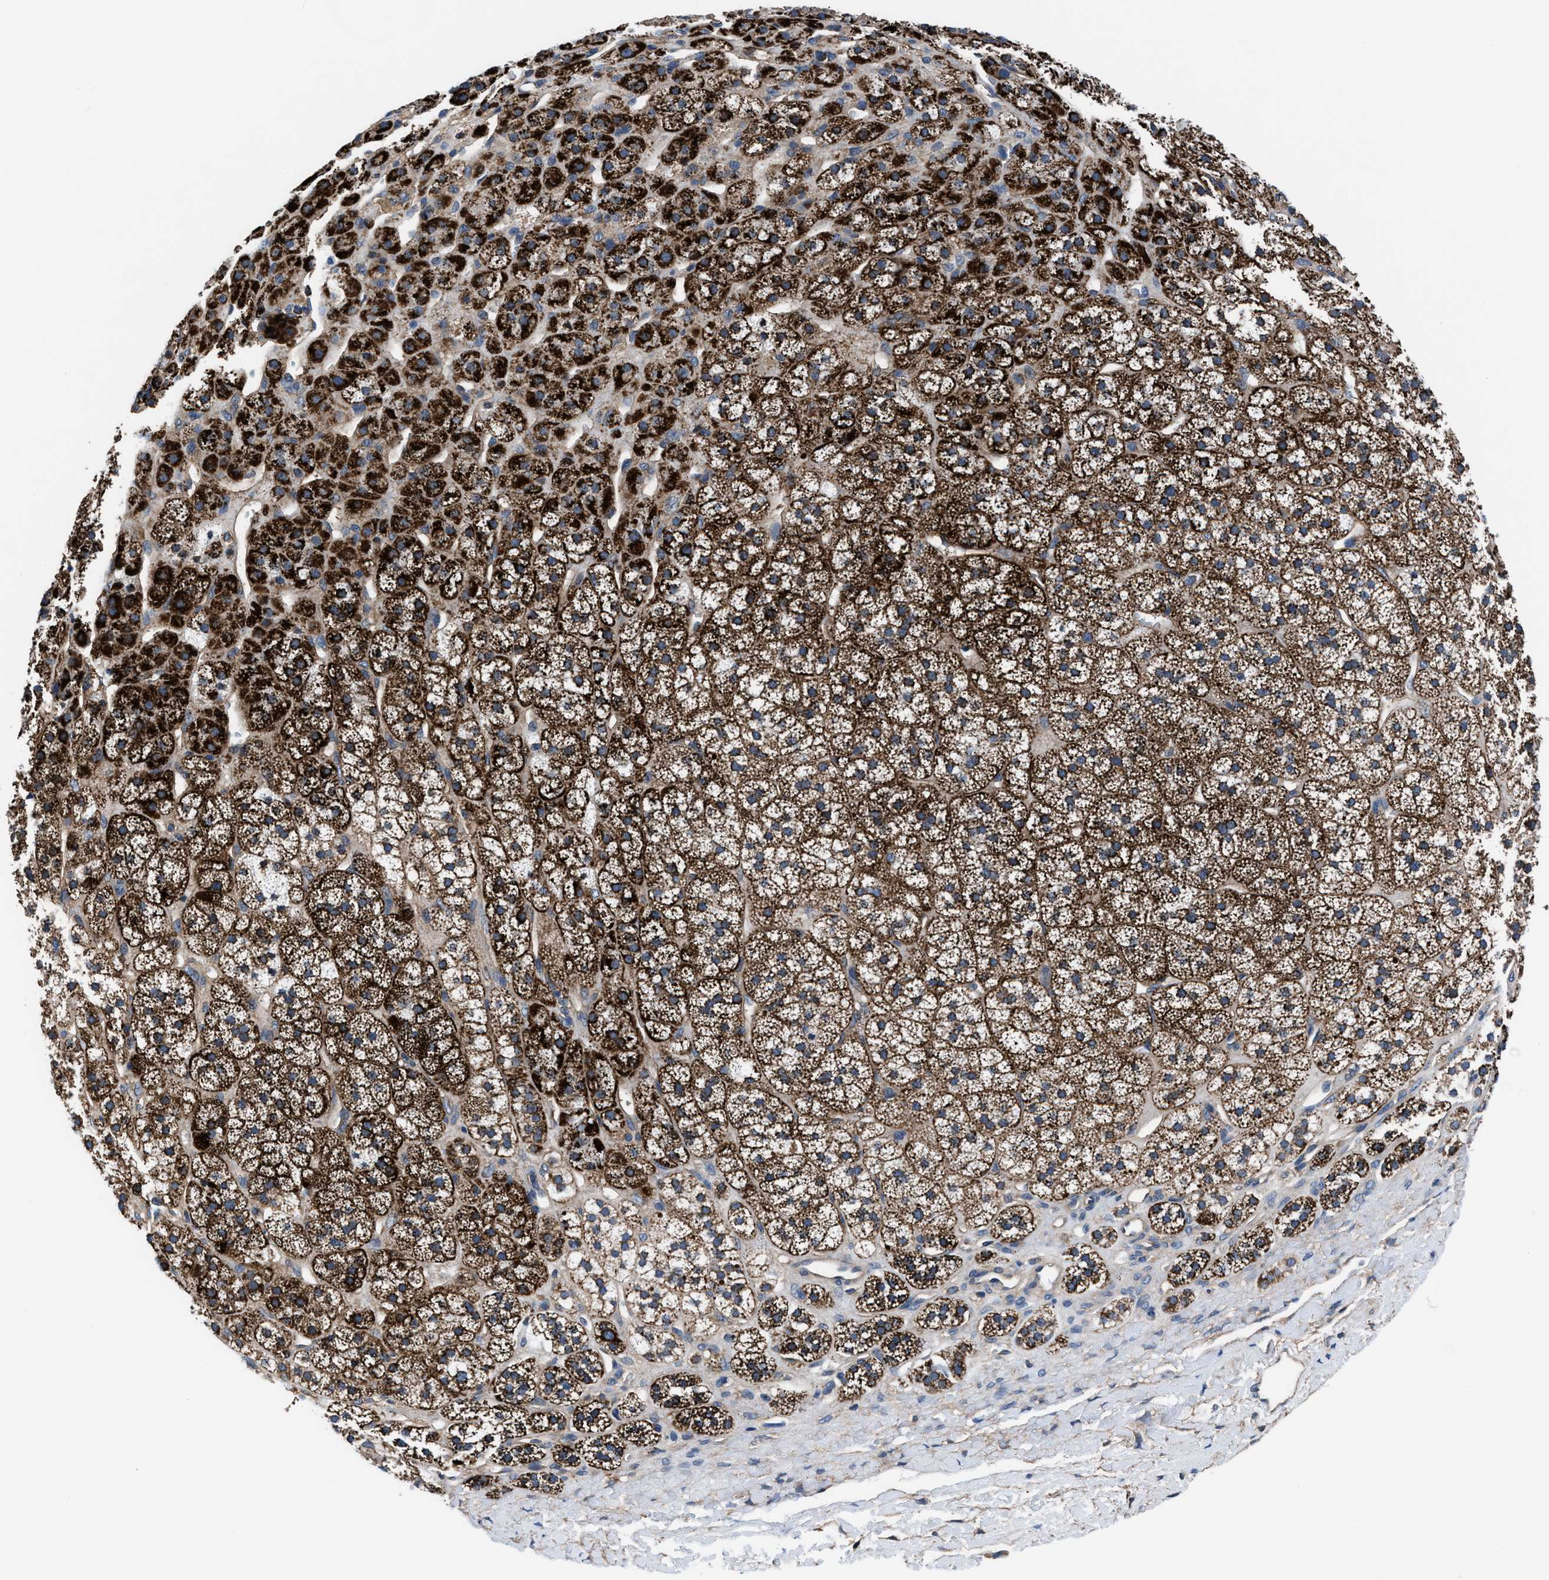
{"staining": {"intensity": "strong", "quantity": "25%-75%", "location": "cytoplasmic/membranous"}, "tissue": "adrenal gland", "cell_type": "Glandular cells", "image_type": "normal", "snomed": [{"axis": "morphology", "description": "Normal tissue, NOS"}, {"axis": "topography", "description": "Adrenal gland"}], "caption": "Glandular cells demonstrate strong cytoplasmic/membranous staining in approximately 25%-75% of cells in unremarkable adrenal gland.", "gene": "NKTR", "patient": {"sex": "male", "age": 56}}